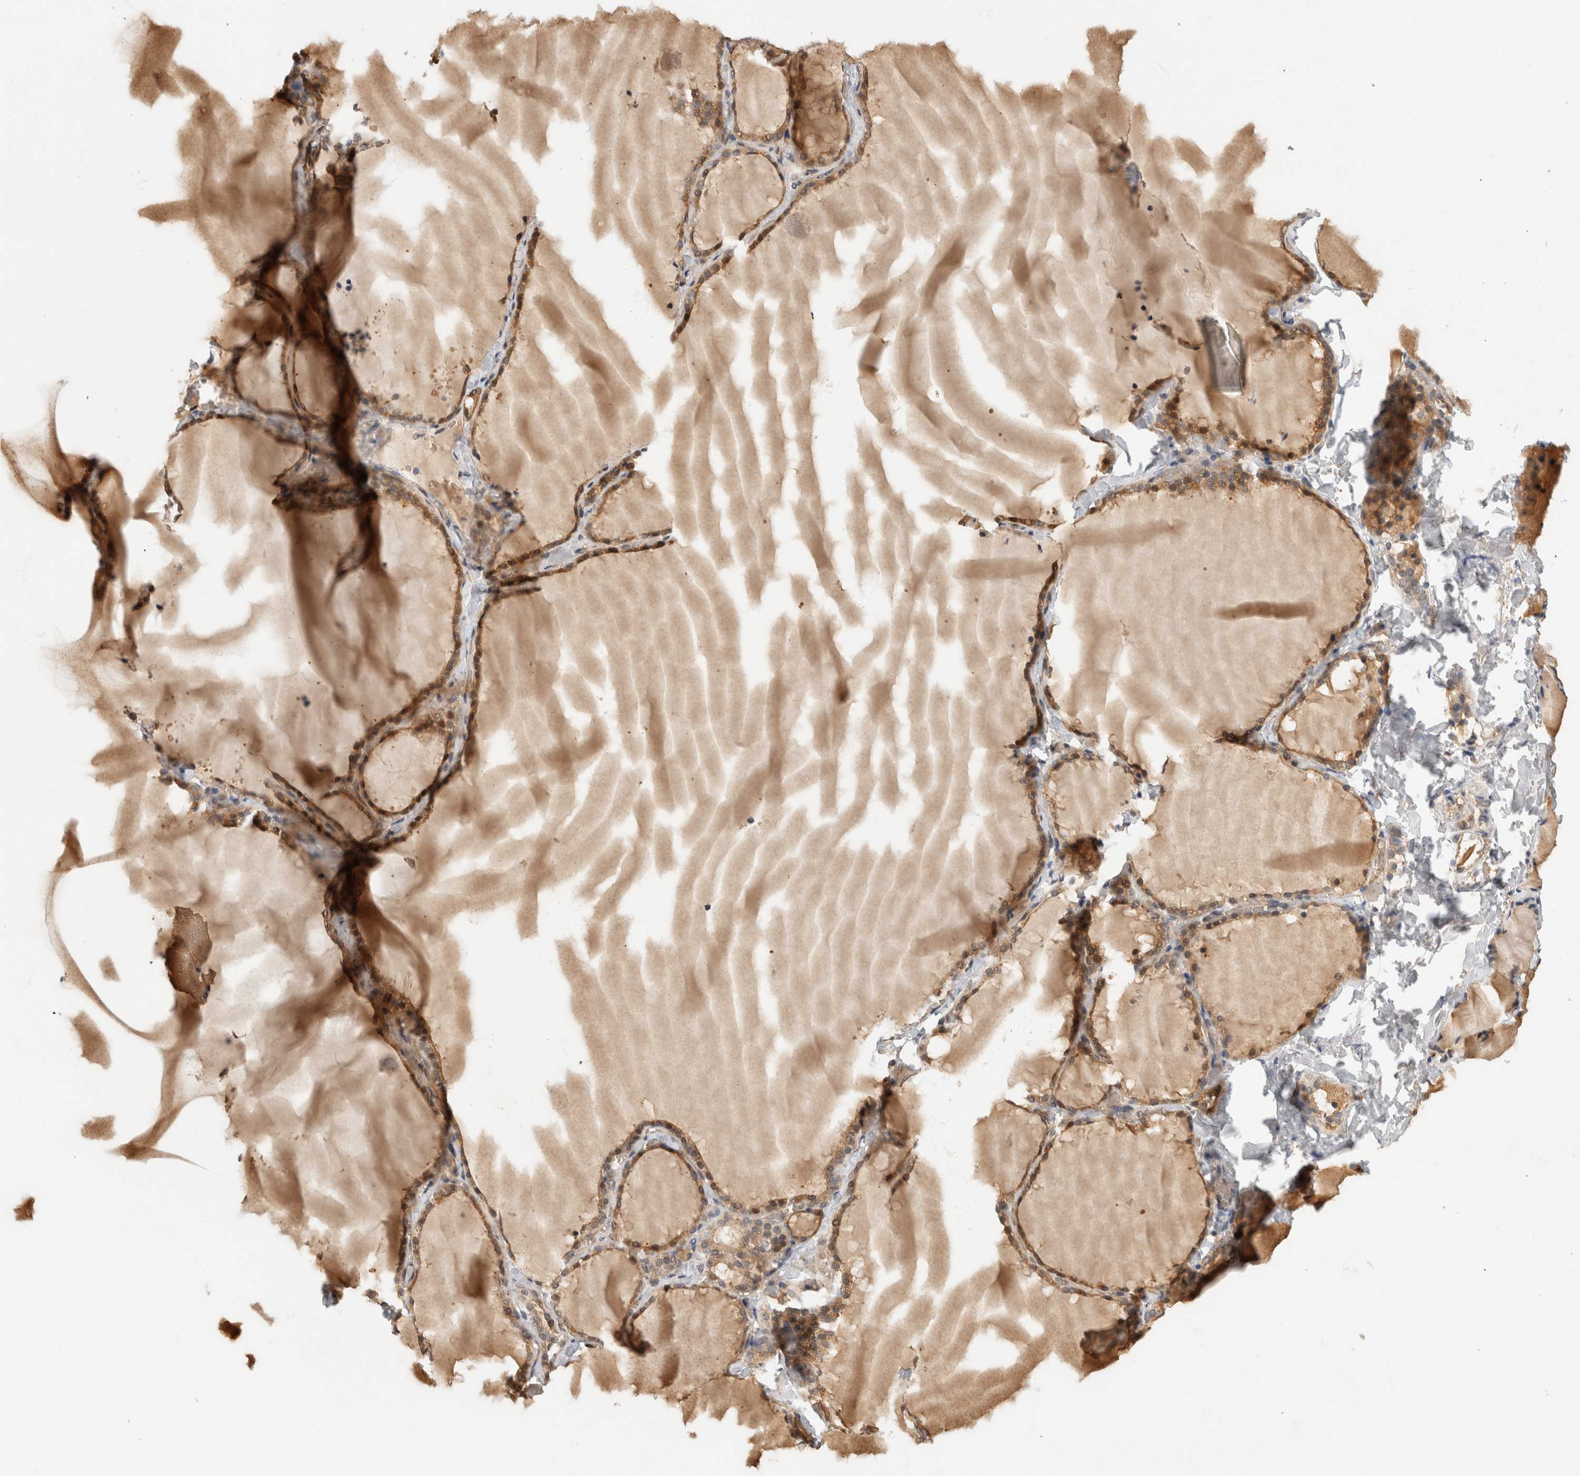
{"staining": {"intensity": "moderate", "quantity": ">75%", "location": "cytoplasmic/membranous,nuclear"}, "tissue": "thyroid gland", "cell_type": "Glandular cells", "image_type": "normal", "snomed": [{"axis": "morphology", "description": "Normal tissue, NOS"}, {"axis": "topography", "description": "Thyroid gland"}], "caption": "IHC image of benign human thyroid gland stained for a protein (brown), which reveals medium levels of moderate cytoplasmic/membranous,nuclear positivity in about >75% of glandular cells.", "gene": "PGM1", "patient": {"sex": "female", "age": 22}}